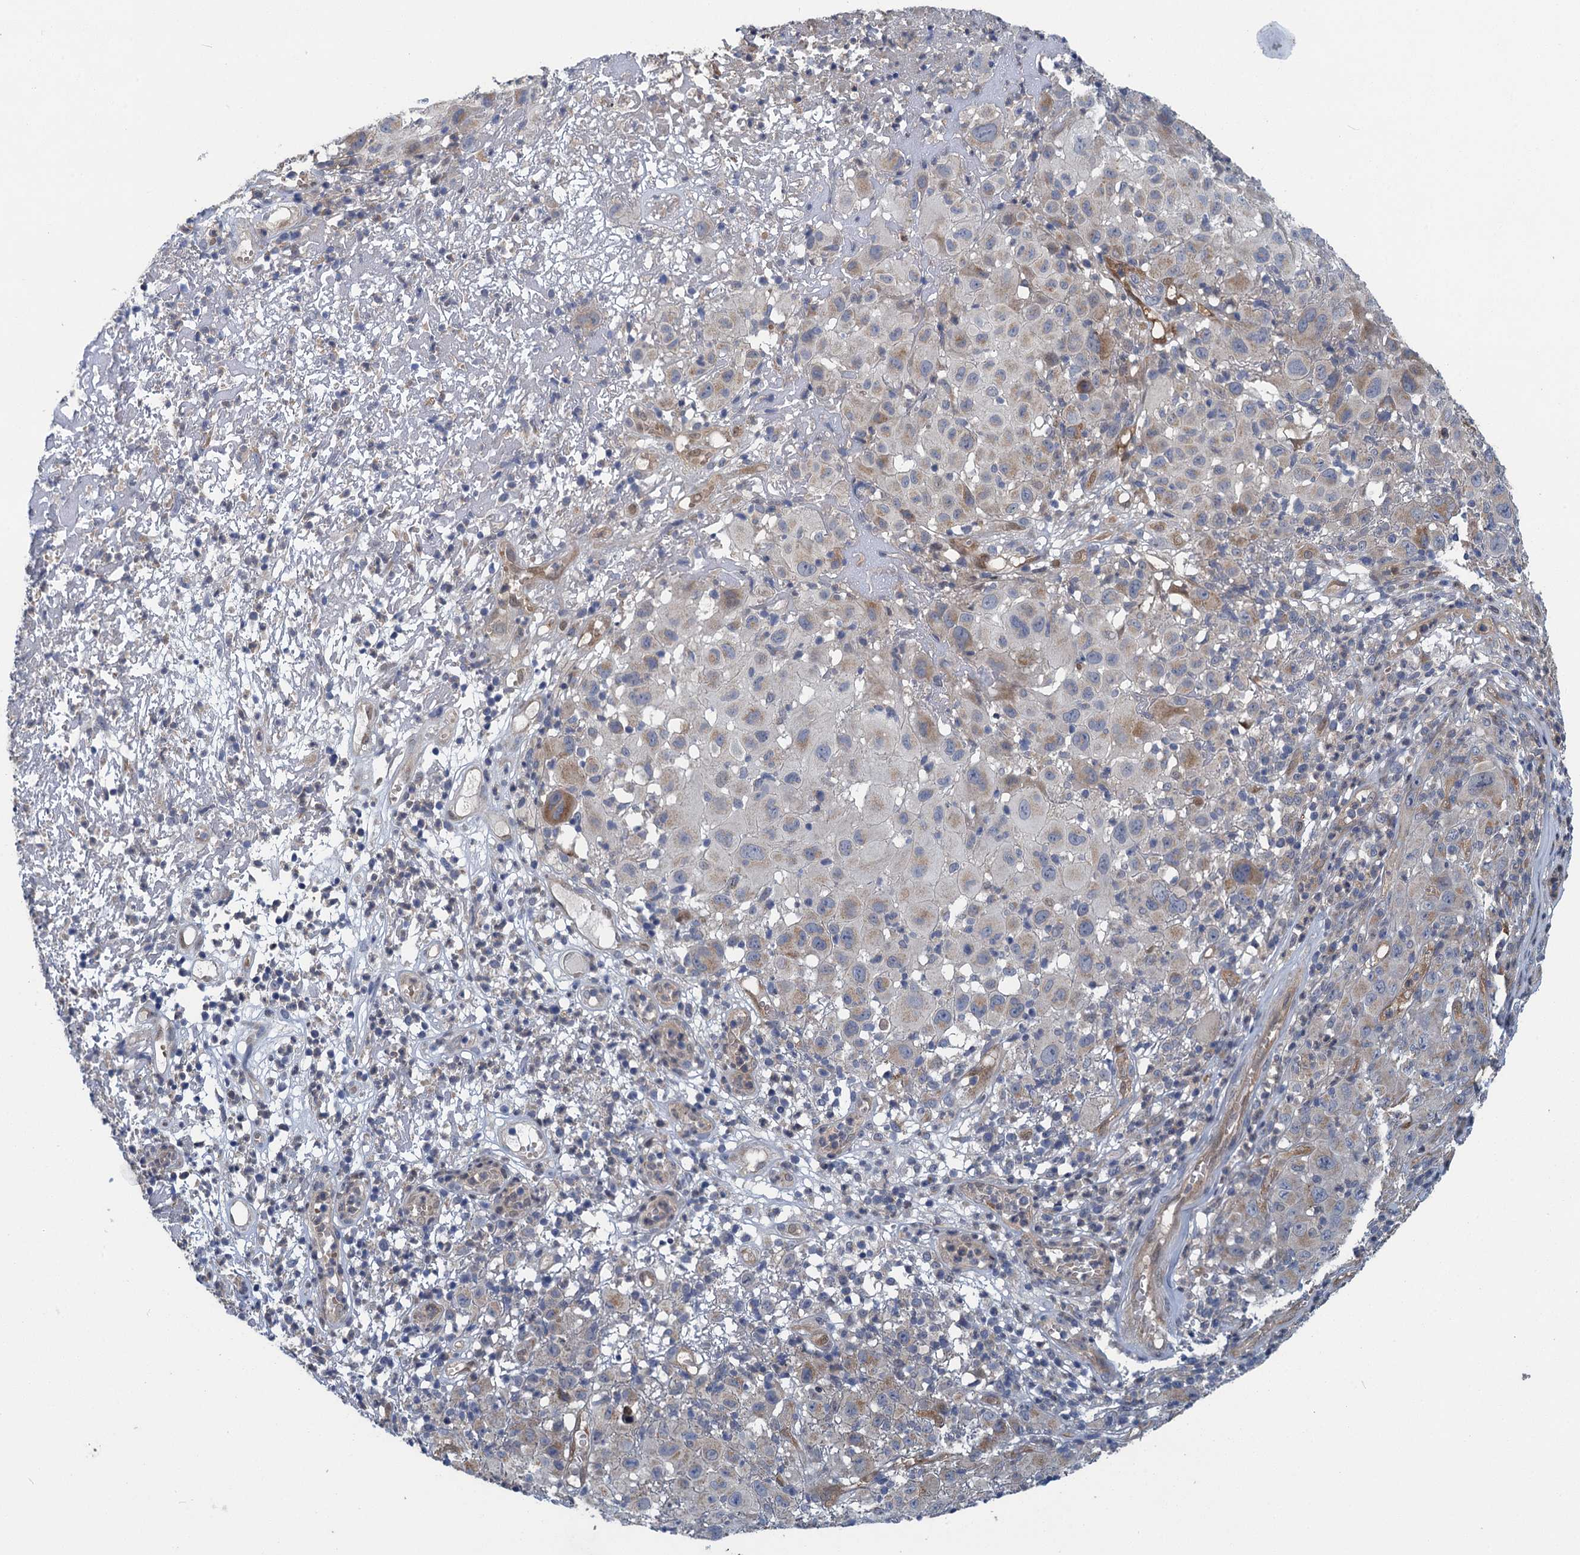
{"staining": {"intensity": "negative", "quantity": "none", "location": "none"}, "tissue": "melanoma", "cell_type": "Tumor cells", "image_type": "cancer", "snomed": [{"axis": "morphology", "description": "Malignant melanoma, NOS"}, {"axis": "topography", "description": "Skin"}], "caption": "Human malignant melanoma stained for a protein using immunohistochemistry exhibits no staining in tumor cells.", "gene": "KBTBD8", "patient": {"sex": "male", "age": 73}}